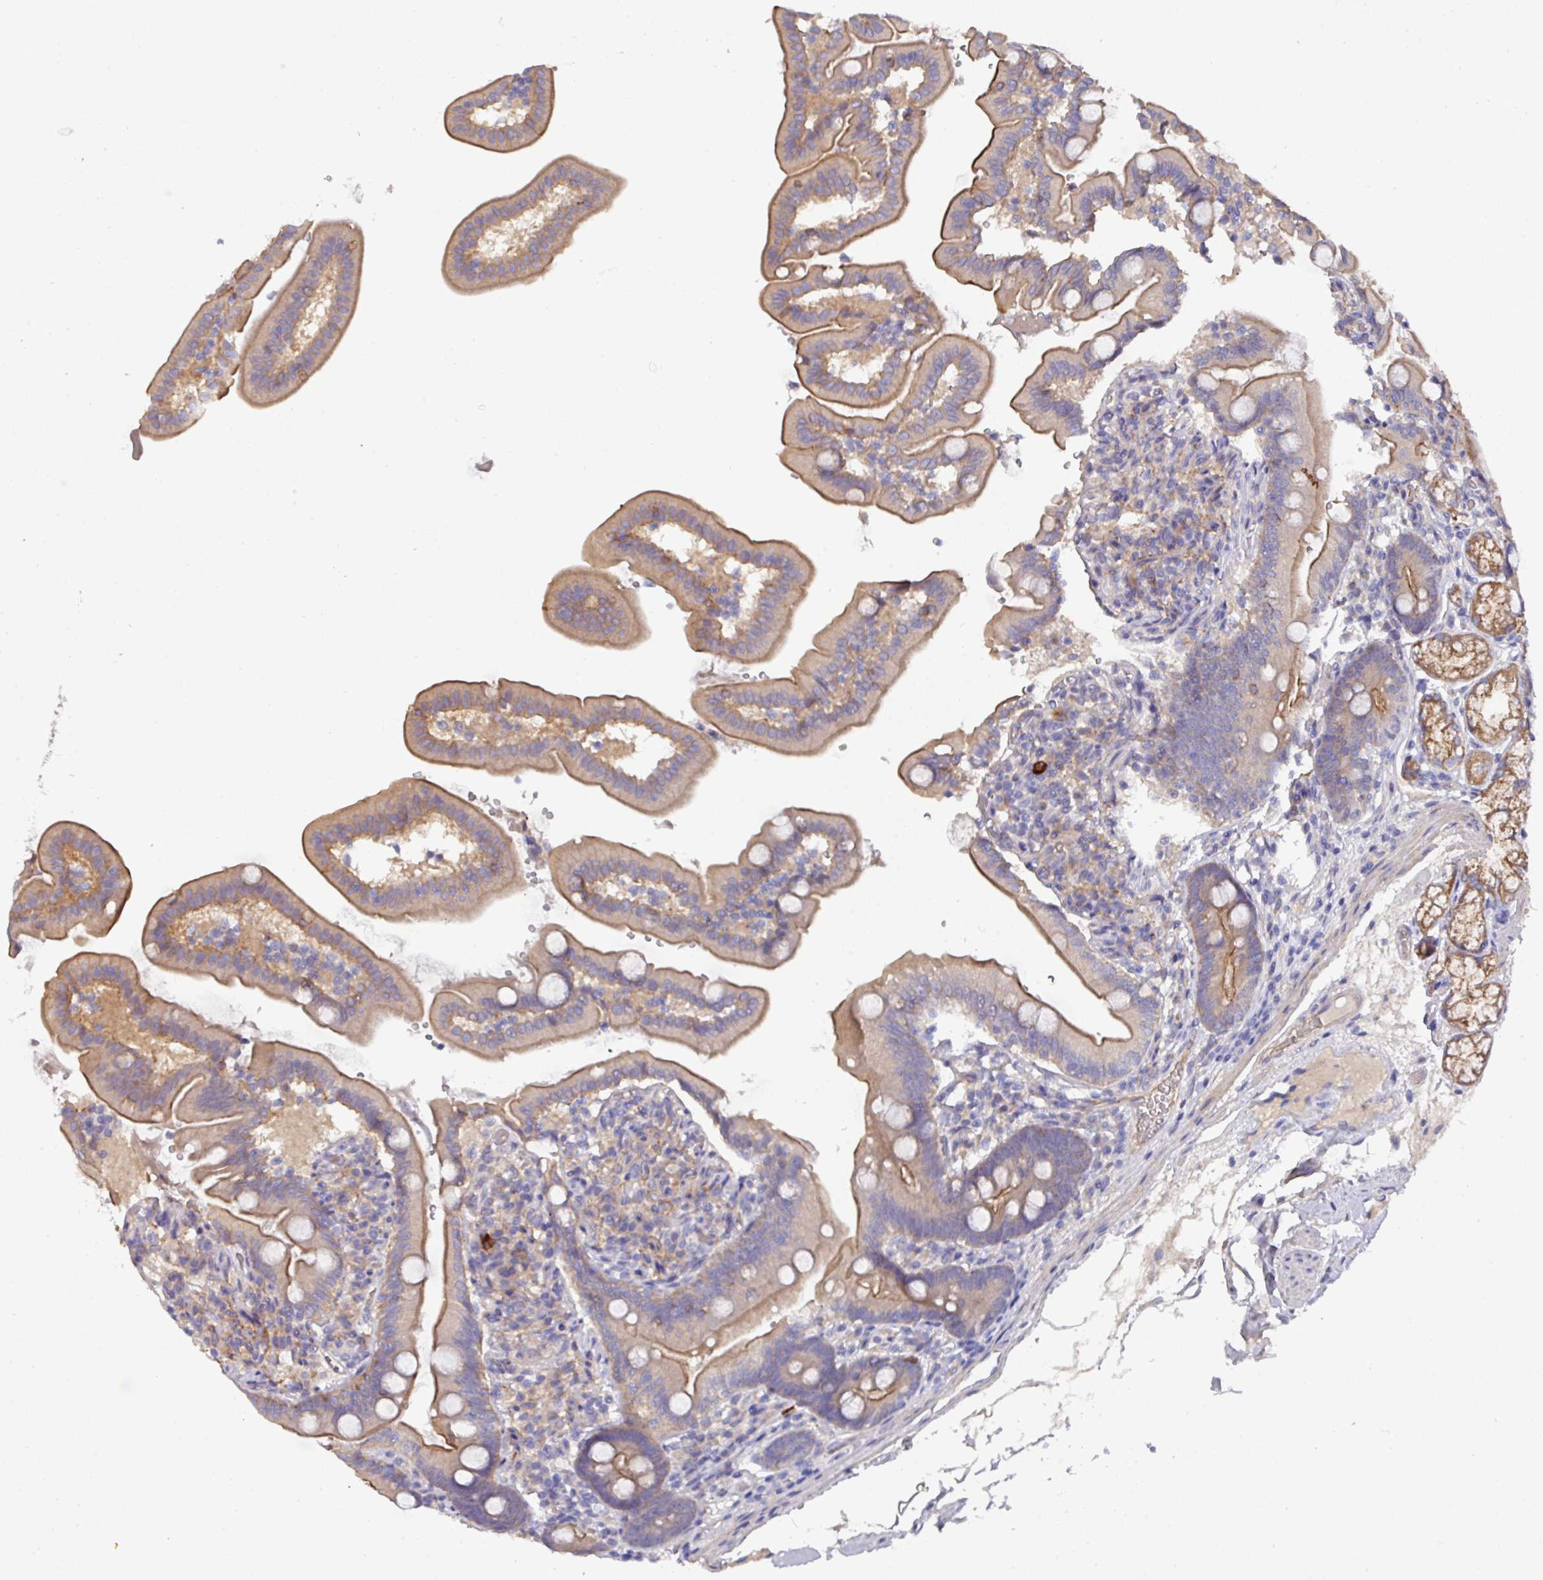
{"staining": {"intensity": "moderate", "quantity": "25%-75%", "location": "cytoplasmic/membranous"}, "tissue": "duodenum", "cell_type": "Glandular cells", "image_type": "normal", "snomed": [{"axis": "morphology", "description": "Normal tissue, NOS"}, {"axis": "topography", "description": "Duodenum"}], "caption": "A brown stain shows moderate cytoplasmic/membranous positivity of a protein in glandular cells of unremarkable duodenum.", "gene": "PRR5", "patient": {"sex": "female", "age": 67}}